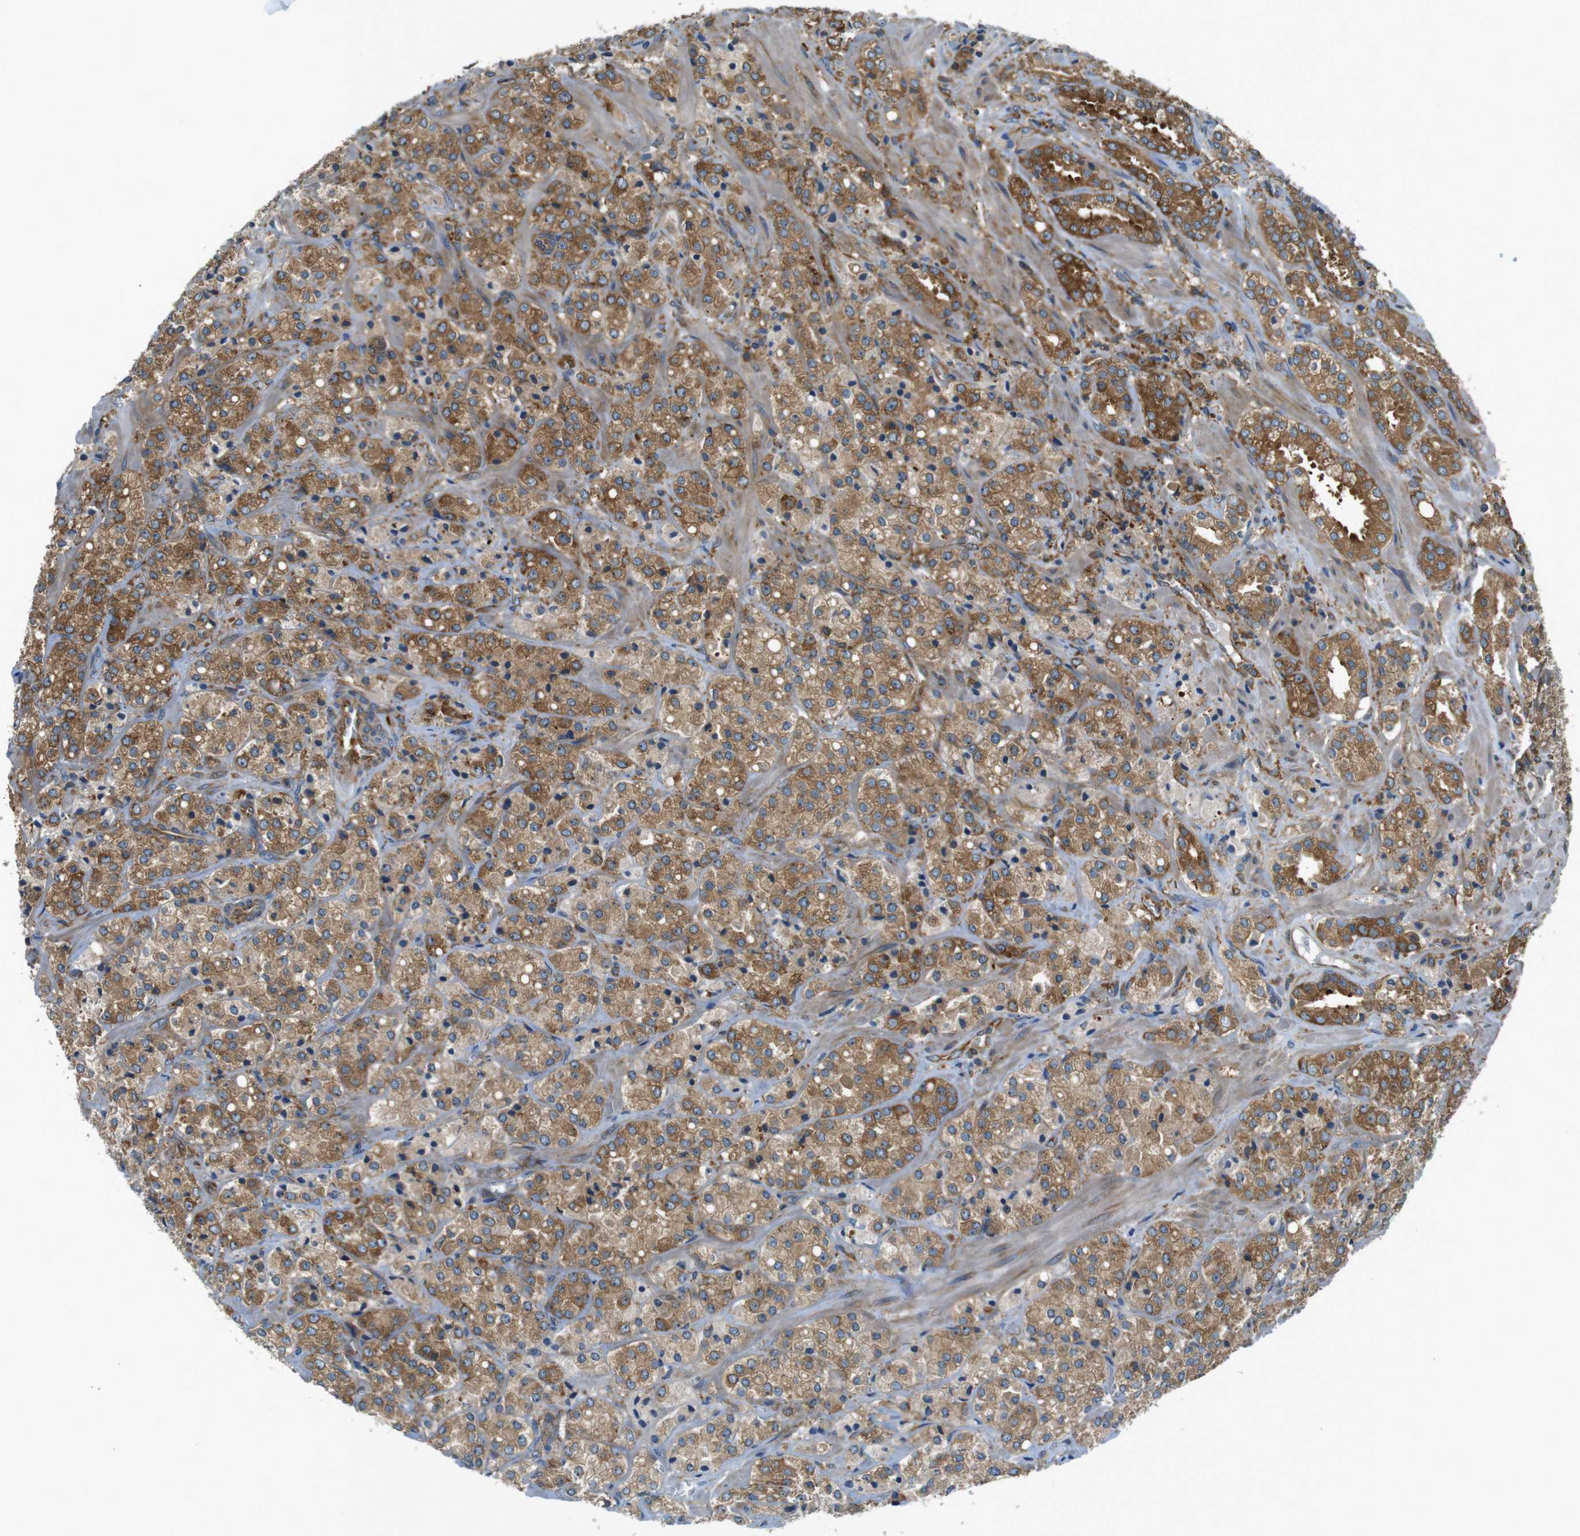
{"staining": {"intensity": "moderate", "quantity": ">75%", "location": "cytoplasmic/membranous"}, "tissue": "prostate cancer", "cell_type": "Tumor cells", "image_type": "cancer", "snomed": [{"axis": "morphology", "description": "Adenocarcinoma, High grade"}, {"axis": "topography", "description": "Prostate"}], "caption": "Immunohistochemical staining of human prostate adenocarcinoma (high-grade) displays medium levels of moderate cytoplasmic/membranous protein positivity in about >75% of tumor cells.", "gene": "TSC1", "patient": {"sex": "male", "age": 64}}